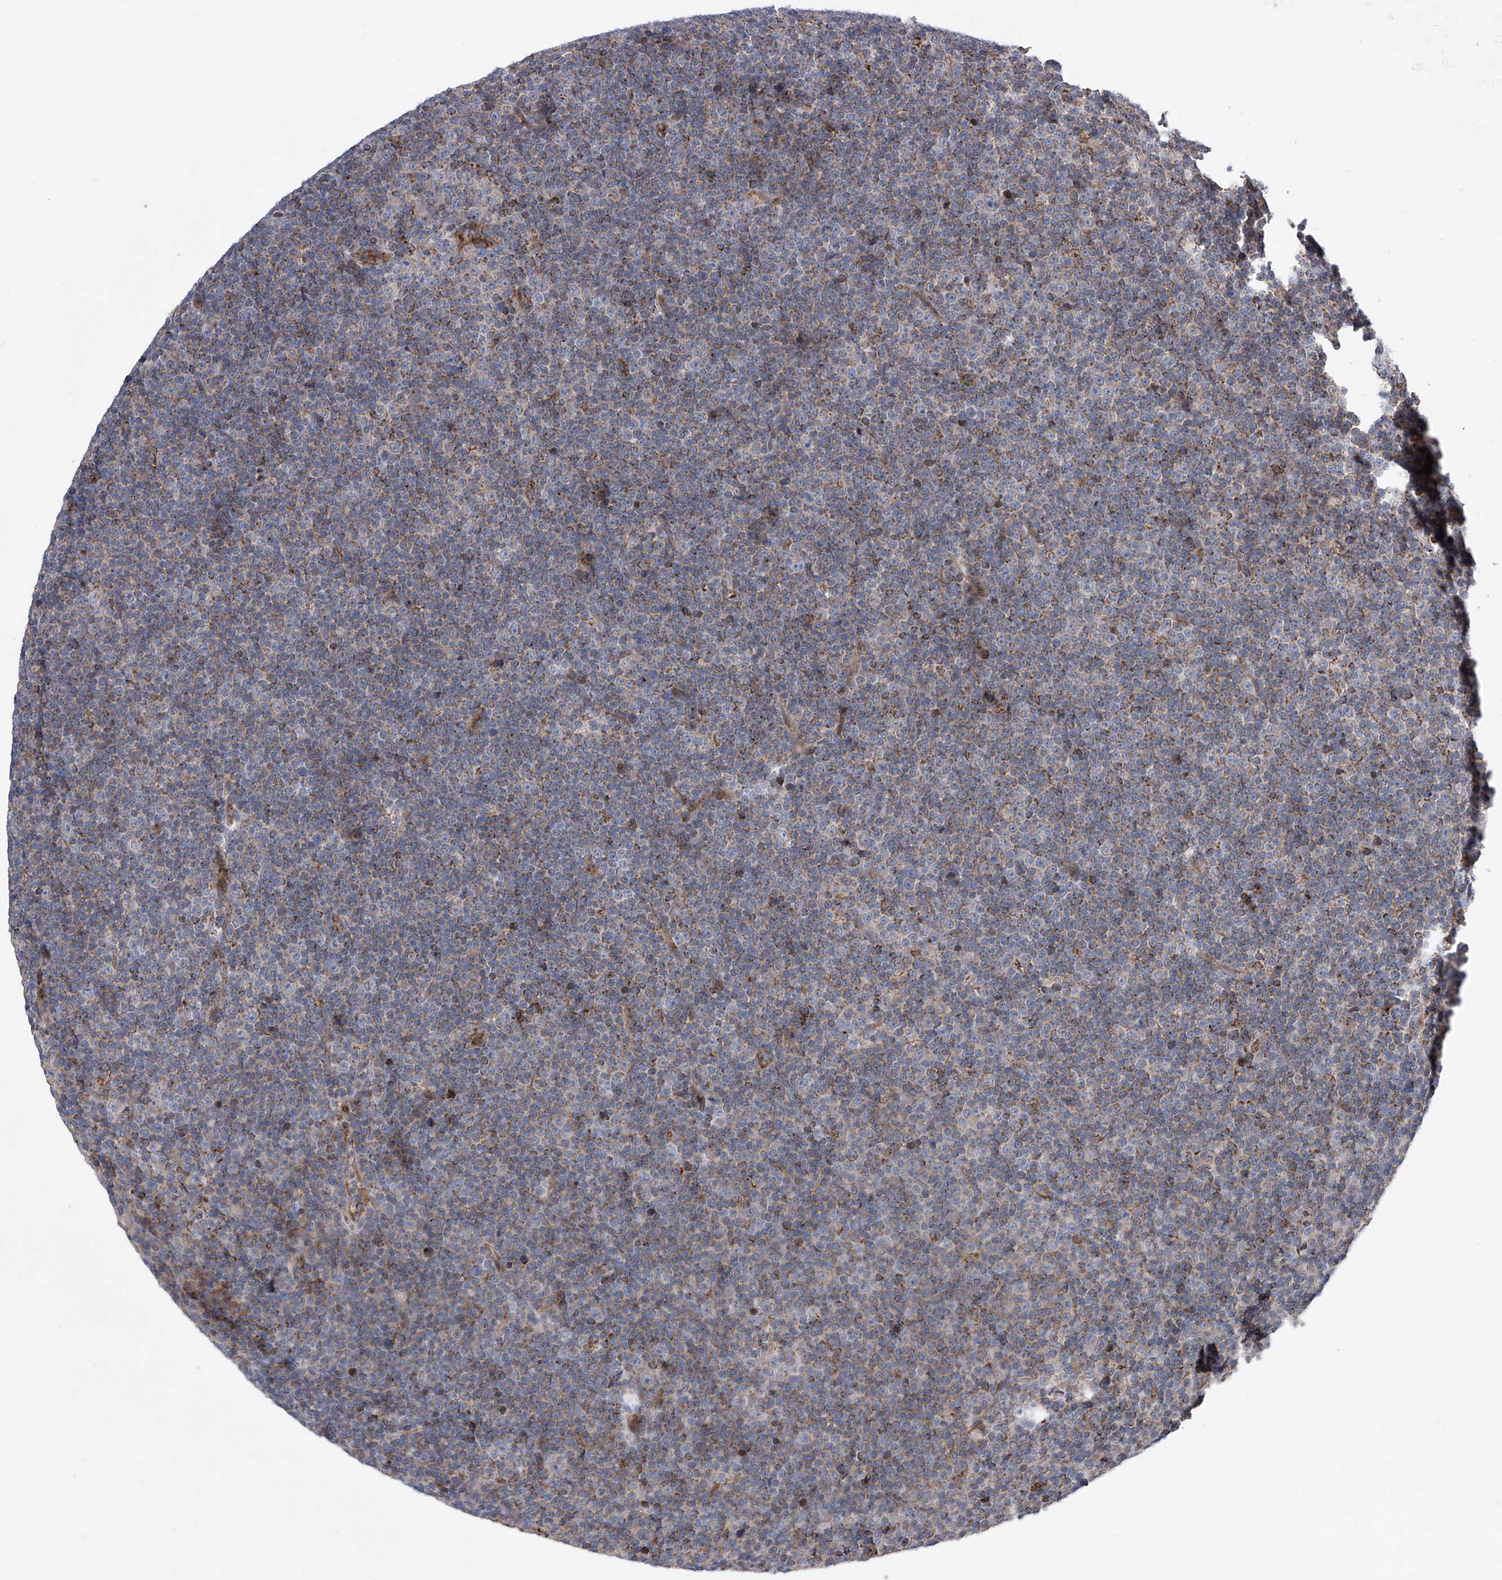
{"staining": {"intensity": "moderate", "quantity": ">75%", "location": "cytoplasmic/membranous"}, "tissue": "lymphoma", "cell_type": "Tumor cells", "image_type": "cancer", "snomed": [{"axis": "morphology", "description": "Malignant lymphoma, non-Hodgkin's type, Low grade"}, {"axis": "topography", "description": "Lymph node"}], "caption": "Protein expression analysis of human lymphoma reveals moderate cytoplasmic/membranous staining in approximately >75% of tumor cells.", "gene": "SEMA6A", "patient": {"sex": "female", "age": 67}}